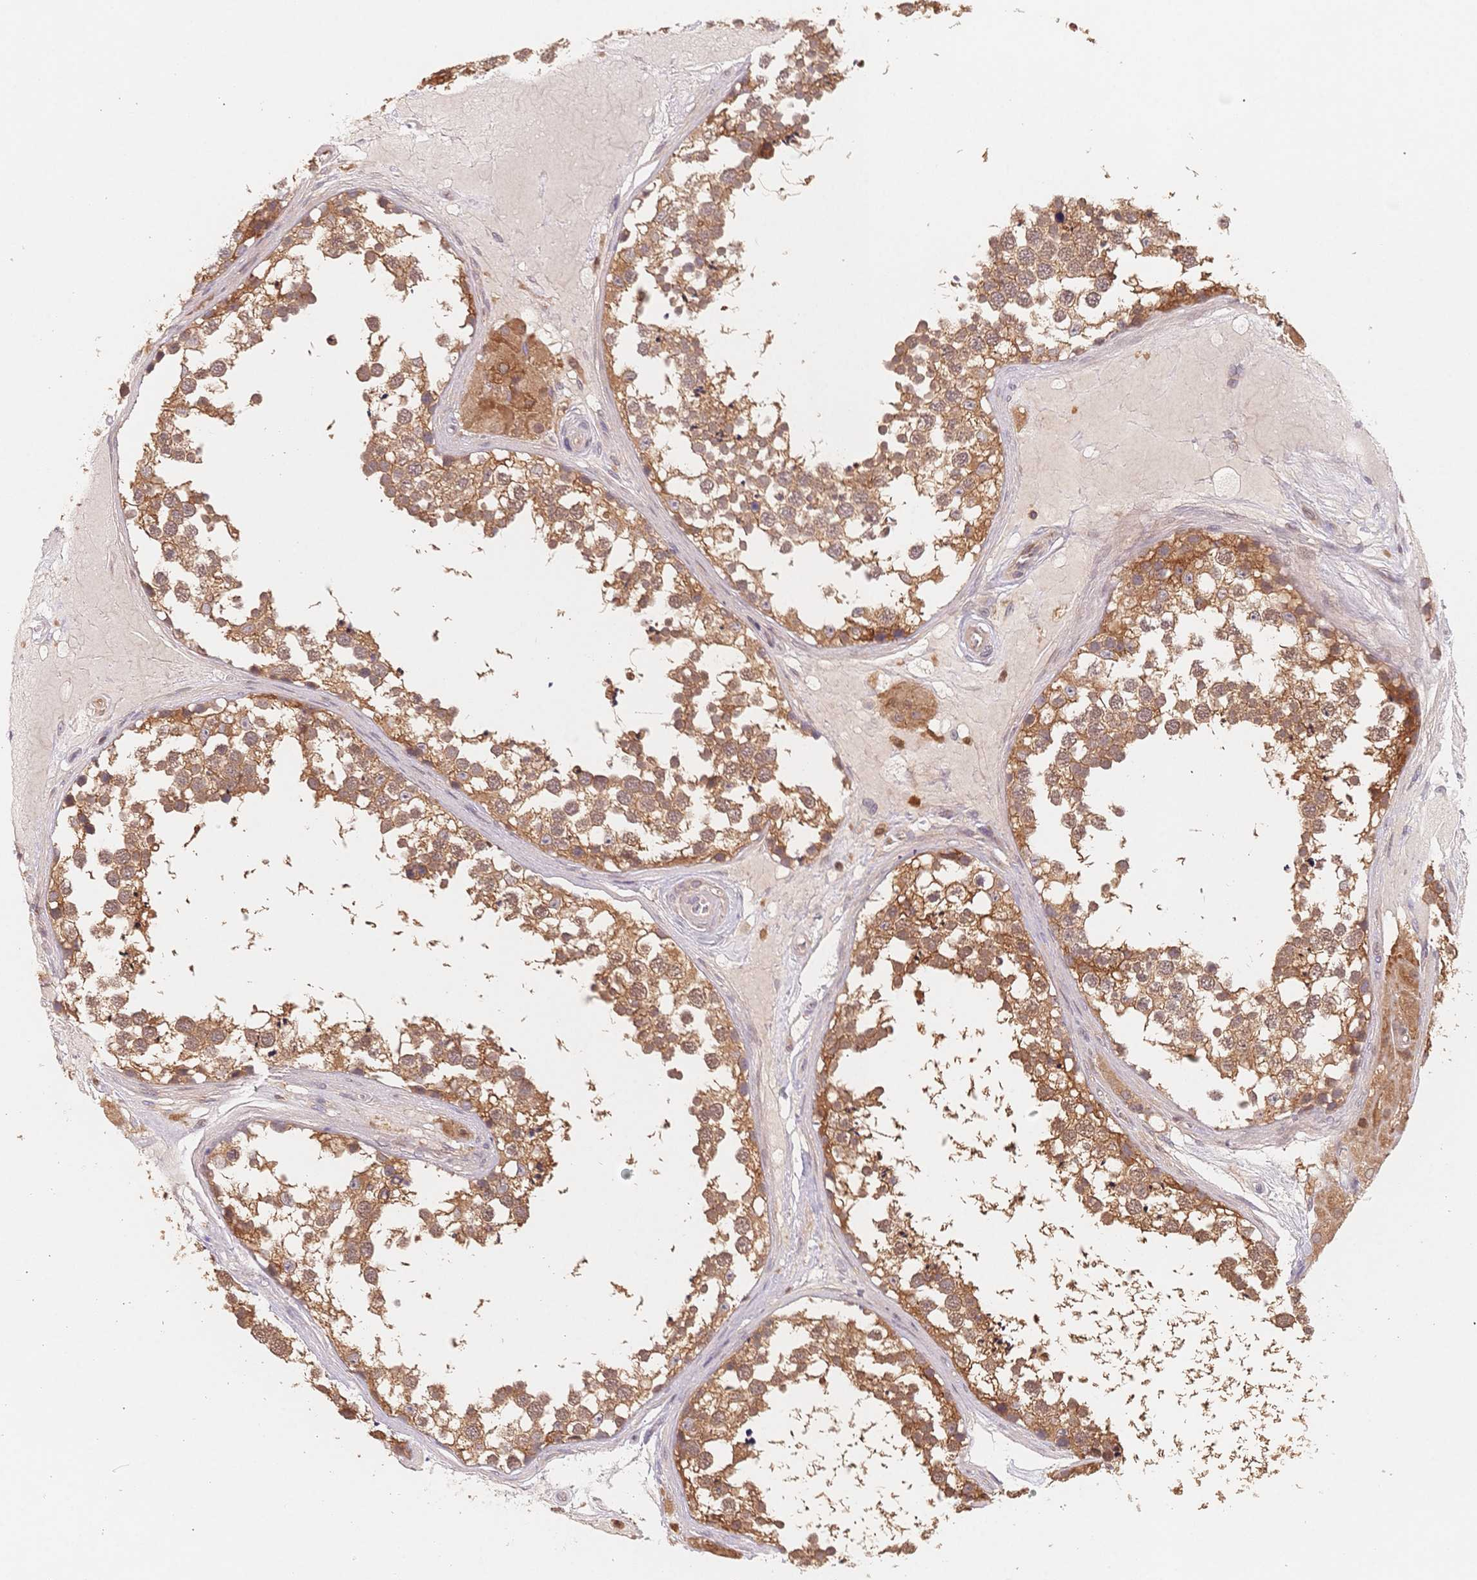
{"staining": {"intensity": "moderate", "quantity": ">75%", "location": "cytoplasmic/membranous"}, "tissue": "testis", "cell_type": "Cells in seminiferous ducts", "image_type": "normal", "snomed": [{"axis": "morphology", "description": "Normal tissue, NOS"}, {"axis": "morphology", "description": "Seminoma, NOS"}, {"axis": "topography", "description": "Testis"}], "caption": "Immunohistochemical staining of benign testis exhibits moderate cytoplasmic/membranous protein positivity in approximately >75% of cells in seminiferous ducts.", "gene": "C12orf75", "patient": {"sex": "male", "age": 65}}